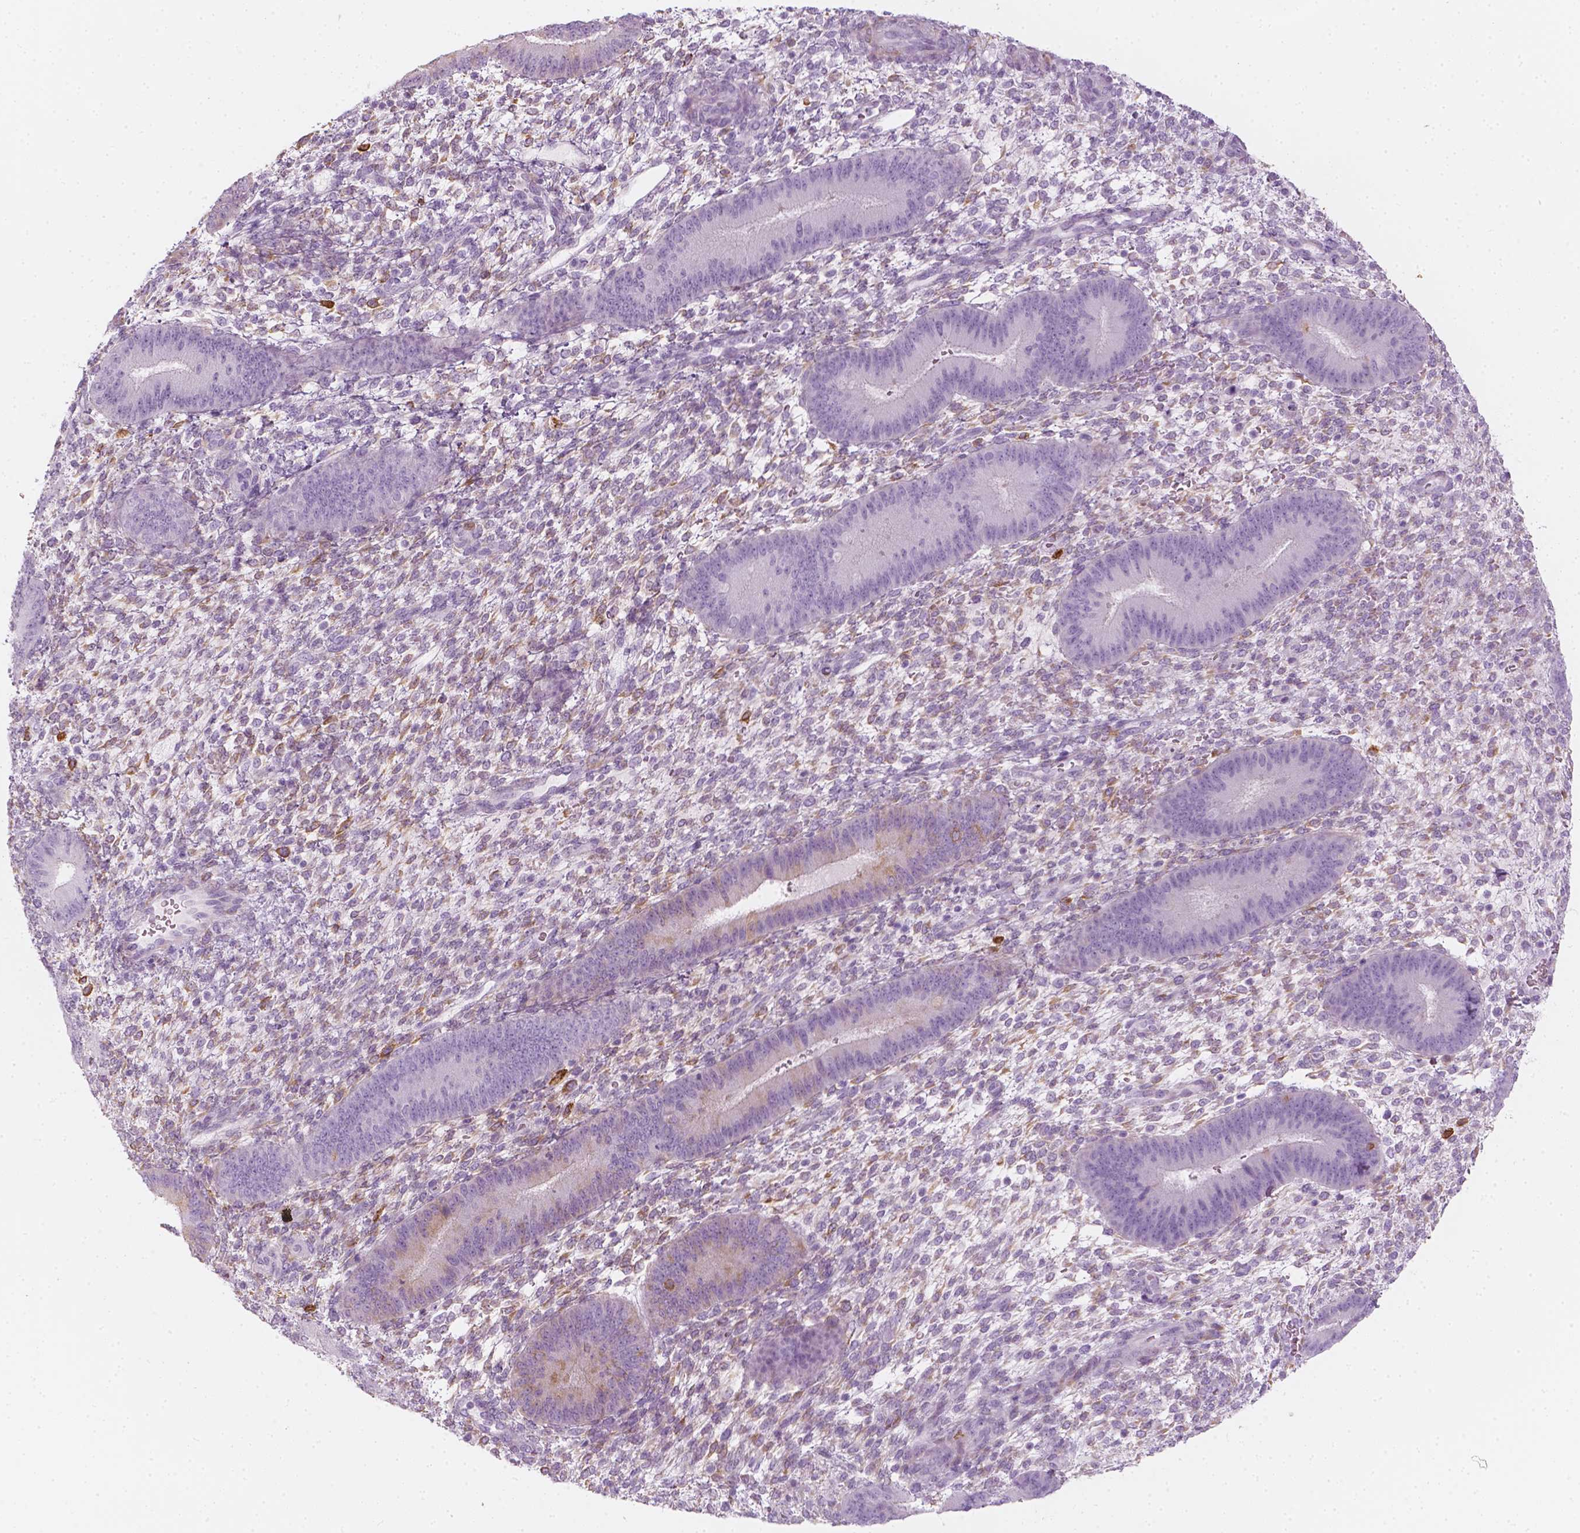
{"staining": {"intensity": "negative", "quantity": "none", "location": "none"}, "tissue": "endometrium", "cell_type": "Cells in endometrial stroma", "image_type": "normal", "snomed": [{"axis": "morphology", "description": "Normal tissue, NOS"}, {"axis": "topography", "description": "Endometrium"}], "caption": "An IHC histopathology image of benign endometrium is shown. There is no staining in cells in endometrial stroma of endometrium.", "gene": "CES1", "patient": {"sex": "female", "age": 39}}